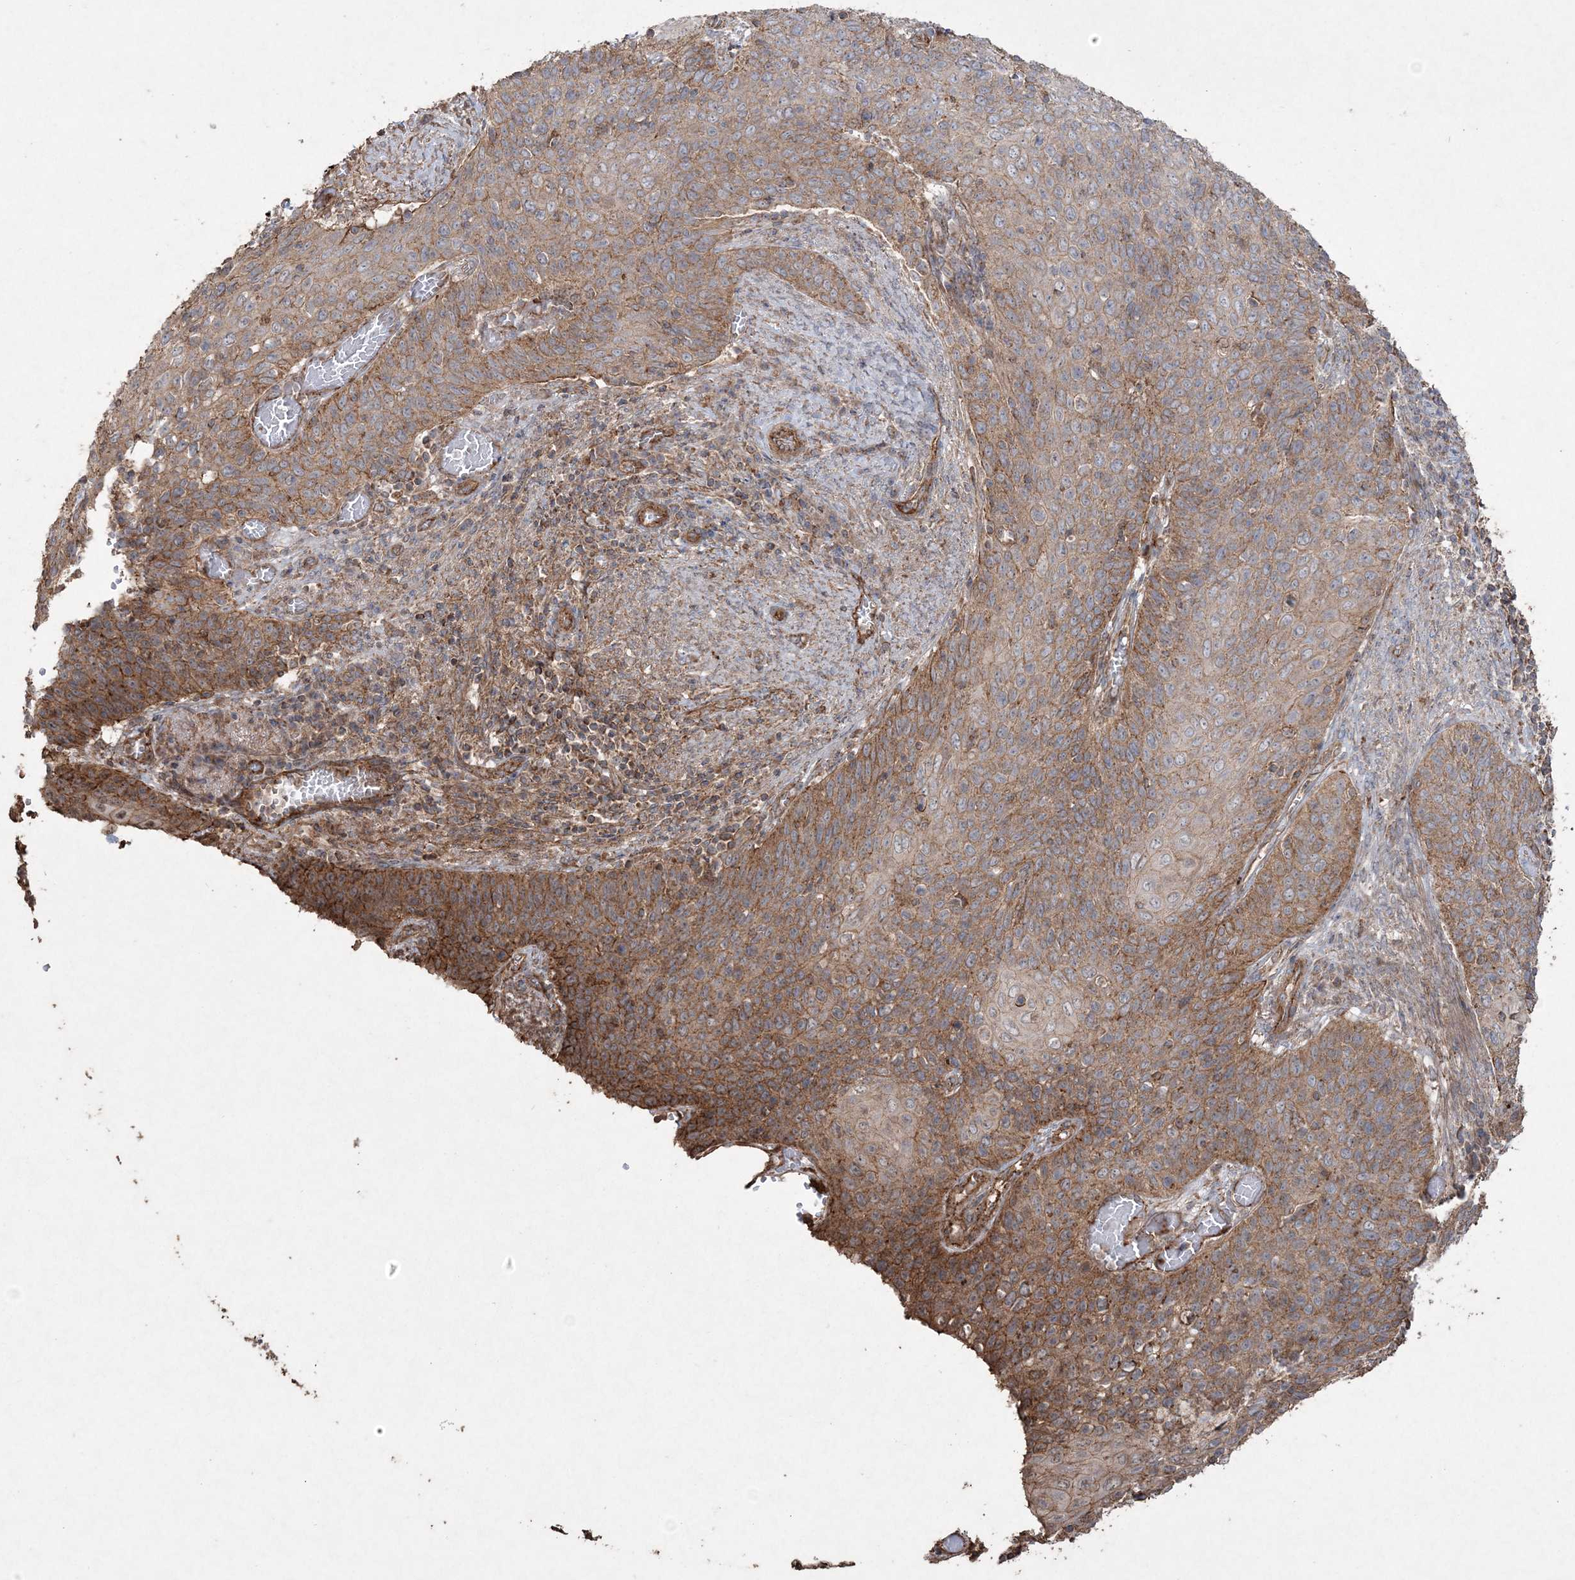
{"staining": {"intensity": "moderate", "quantity": "25%-75%", "location": "cytoplasmic/membranous"}, "tissue": "cervical cancer", "cell_type": "Tumor cells", "image_type": "cancer", "snomed": [{"axis": "morphology", "description": "Squamous cell carcinoma, NOS"}, {"axis": "topography", "description": "Cervix"}], "caption": "Immunohistochemistry (IHC) of squamous cell carcinoma (cervical) displays medium levels of moderate cytoplasmic/membranous staining in about 25%-75% of tumor cells. Nuclei are stained in blue.", "gene": "TTC7A", "patient": {"sex": "female", "age": 39}}